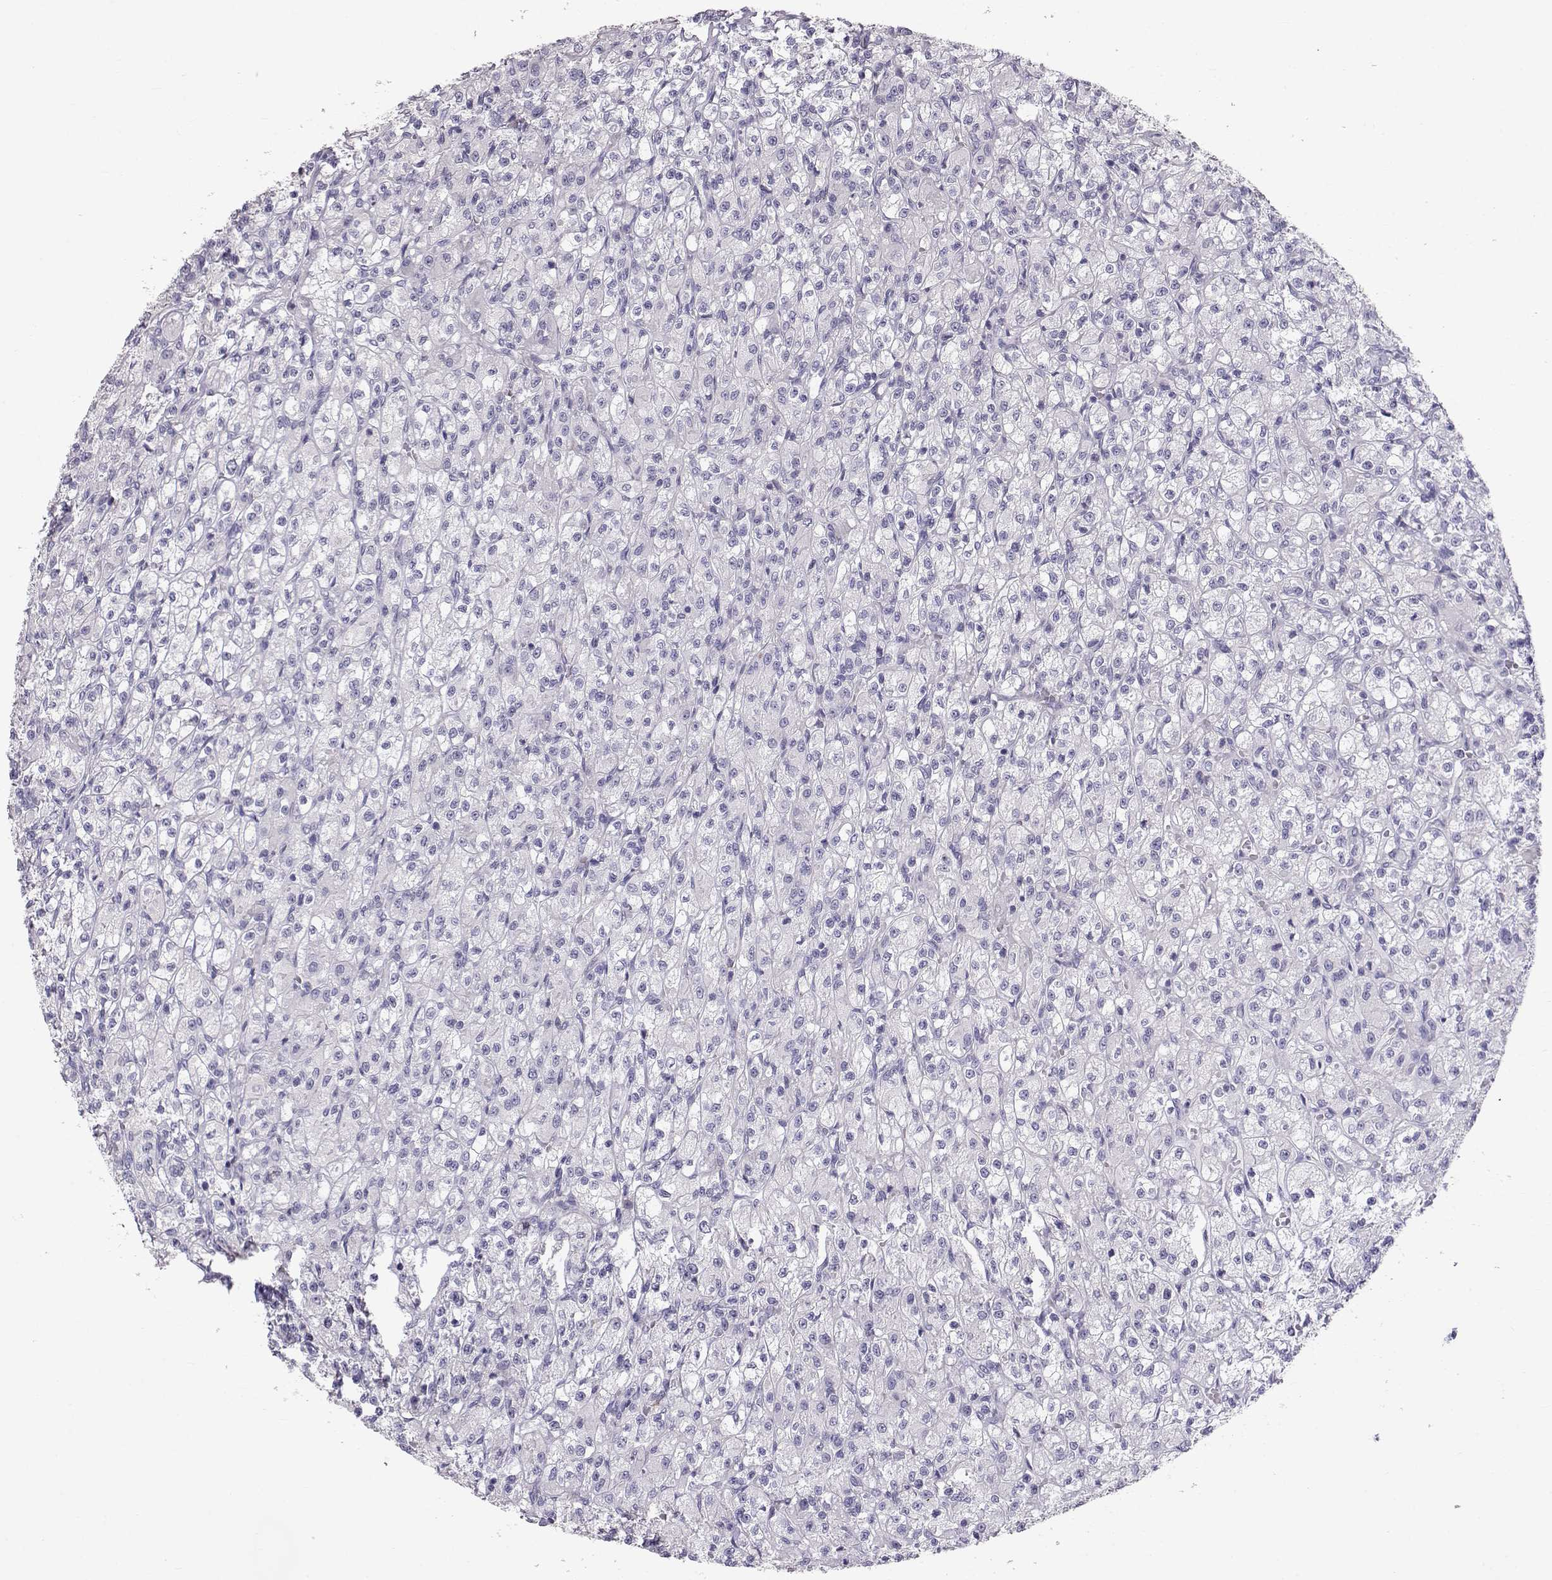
{"staining": {"intensity": "negative", "quantity": "none", "location": "none"}, "tissue": "renal cancer", "cell_type": "Tumor cells", "image_type": "cancer", "snomed": [{"axis": "morphology", "description": "Adenocarcinoma, NOS"}, {"axis": "topography", "description": "Kidney"}], "caption": "A histopathology image of adenocarcinoma (renal) stained for a protein exhibits no brown staining in tumor cells.", "gene": "RD3", "patient": {"sex": "female", "age": 70}}